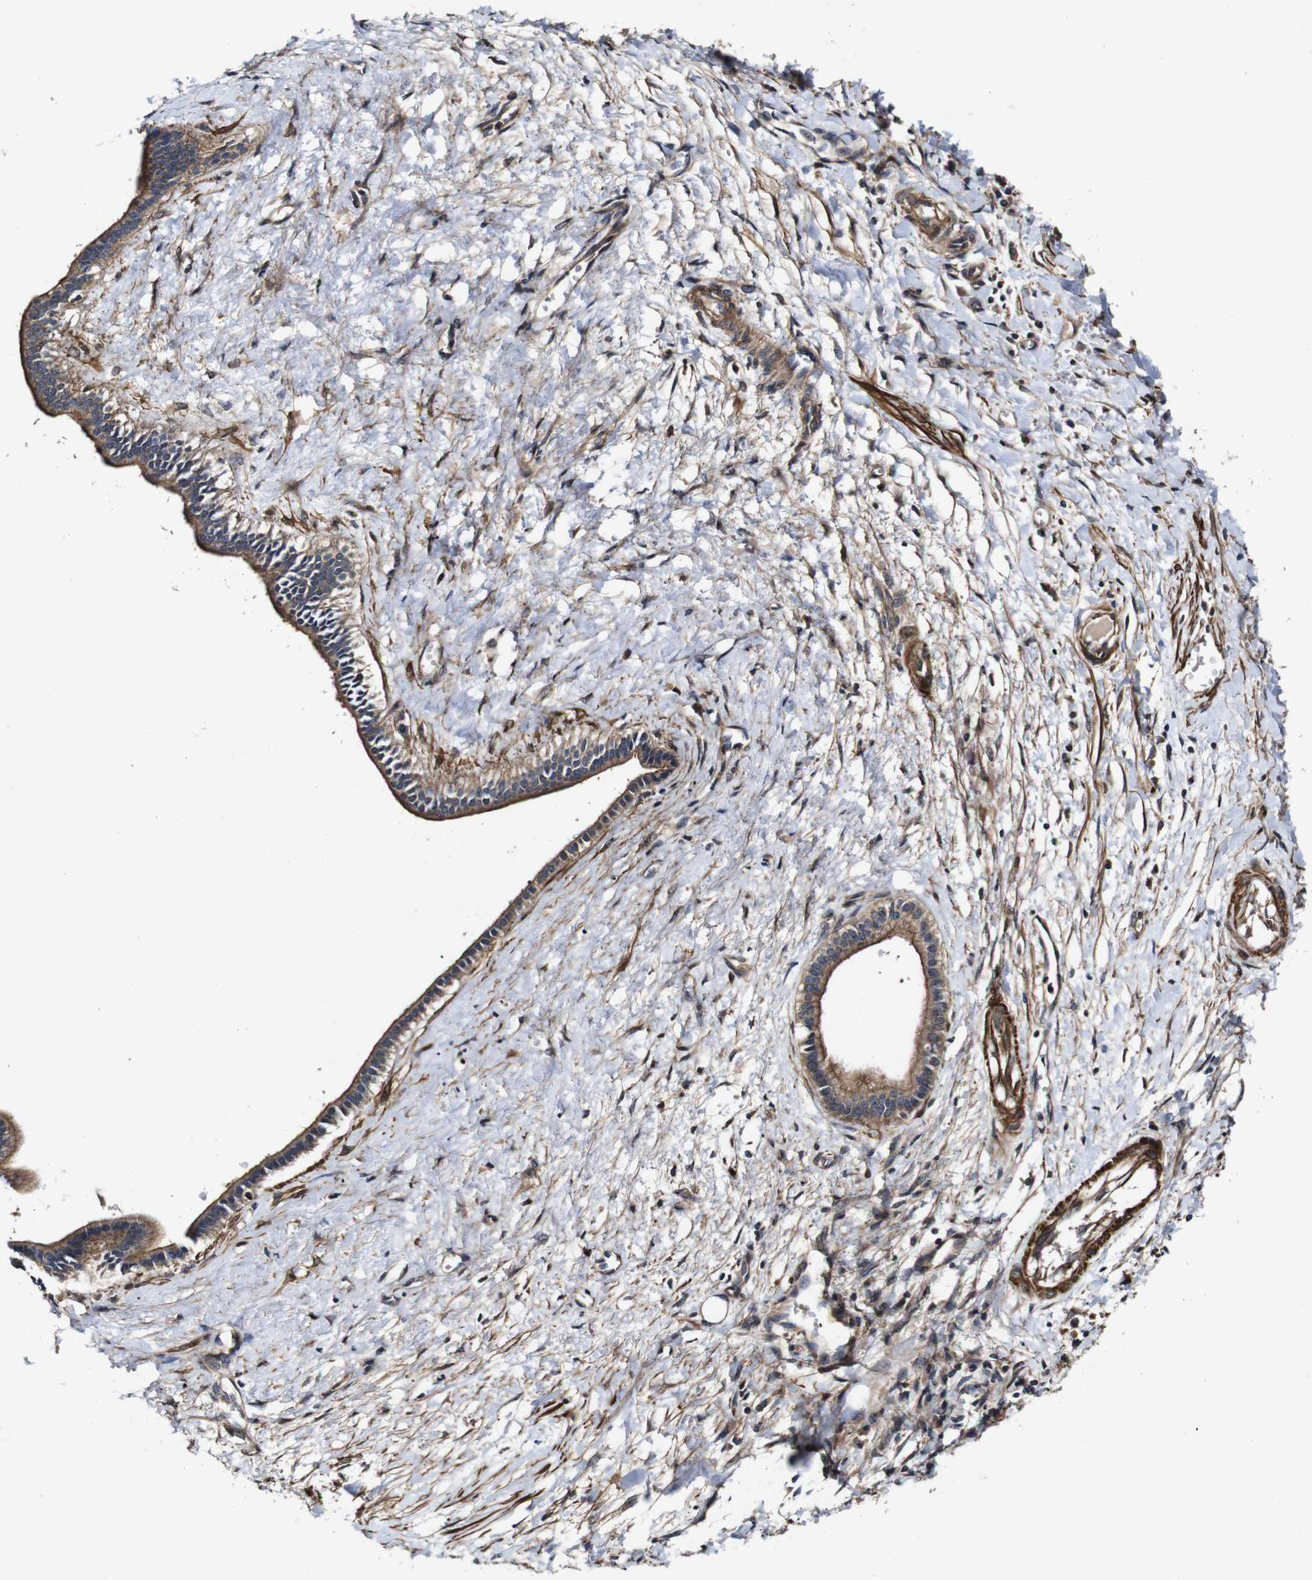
{"staining": {"intensity": "moderate", "quantity": ">75%", "location": "cytoplasmic/membranous"}, "tissue": "liver cancer", "cell_type": "Tumor cells", "image_type": "cancer", "snomed": [{"axis": "morphology", "description": "Cholangiocarcinoma"}, {"axis": "topography", "description": "Liver"}], "caption": "Liver cholangiocarcinoma stained for a protein exhibits moderate cytoplasmic/membranous positivity in tumor cells.", "gene": "GSDME", "patient": {"sex": "female", "age": 65}}